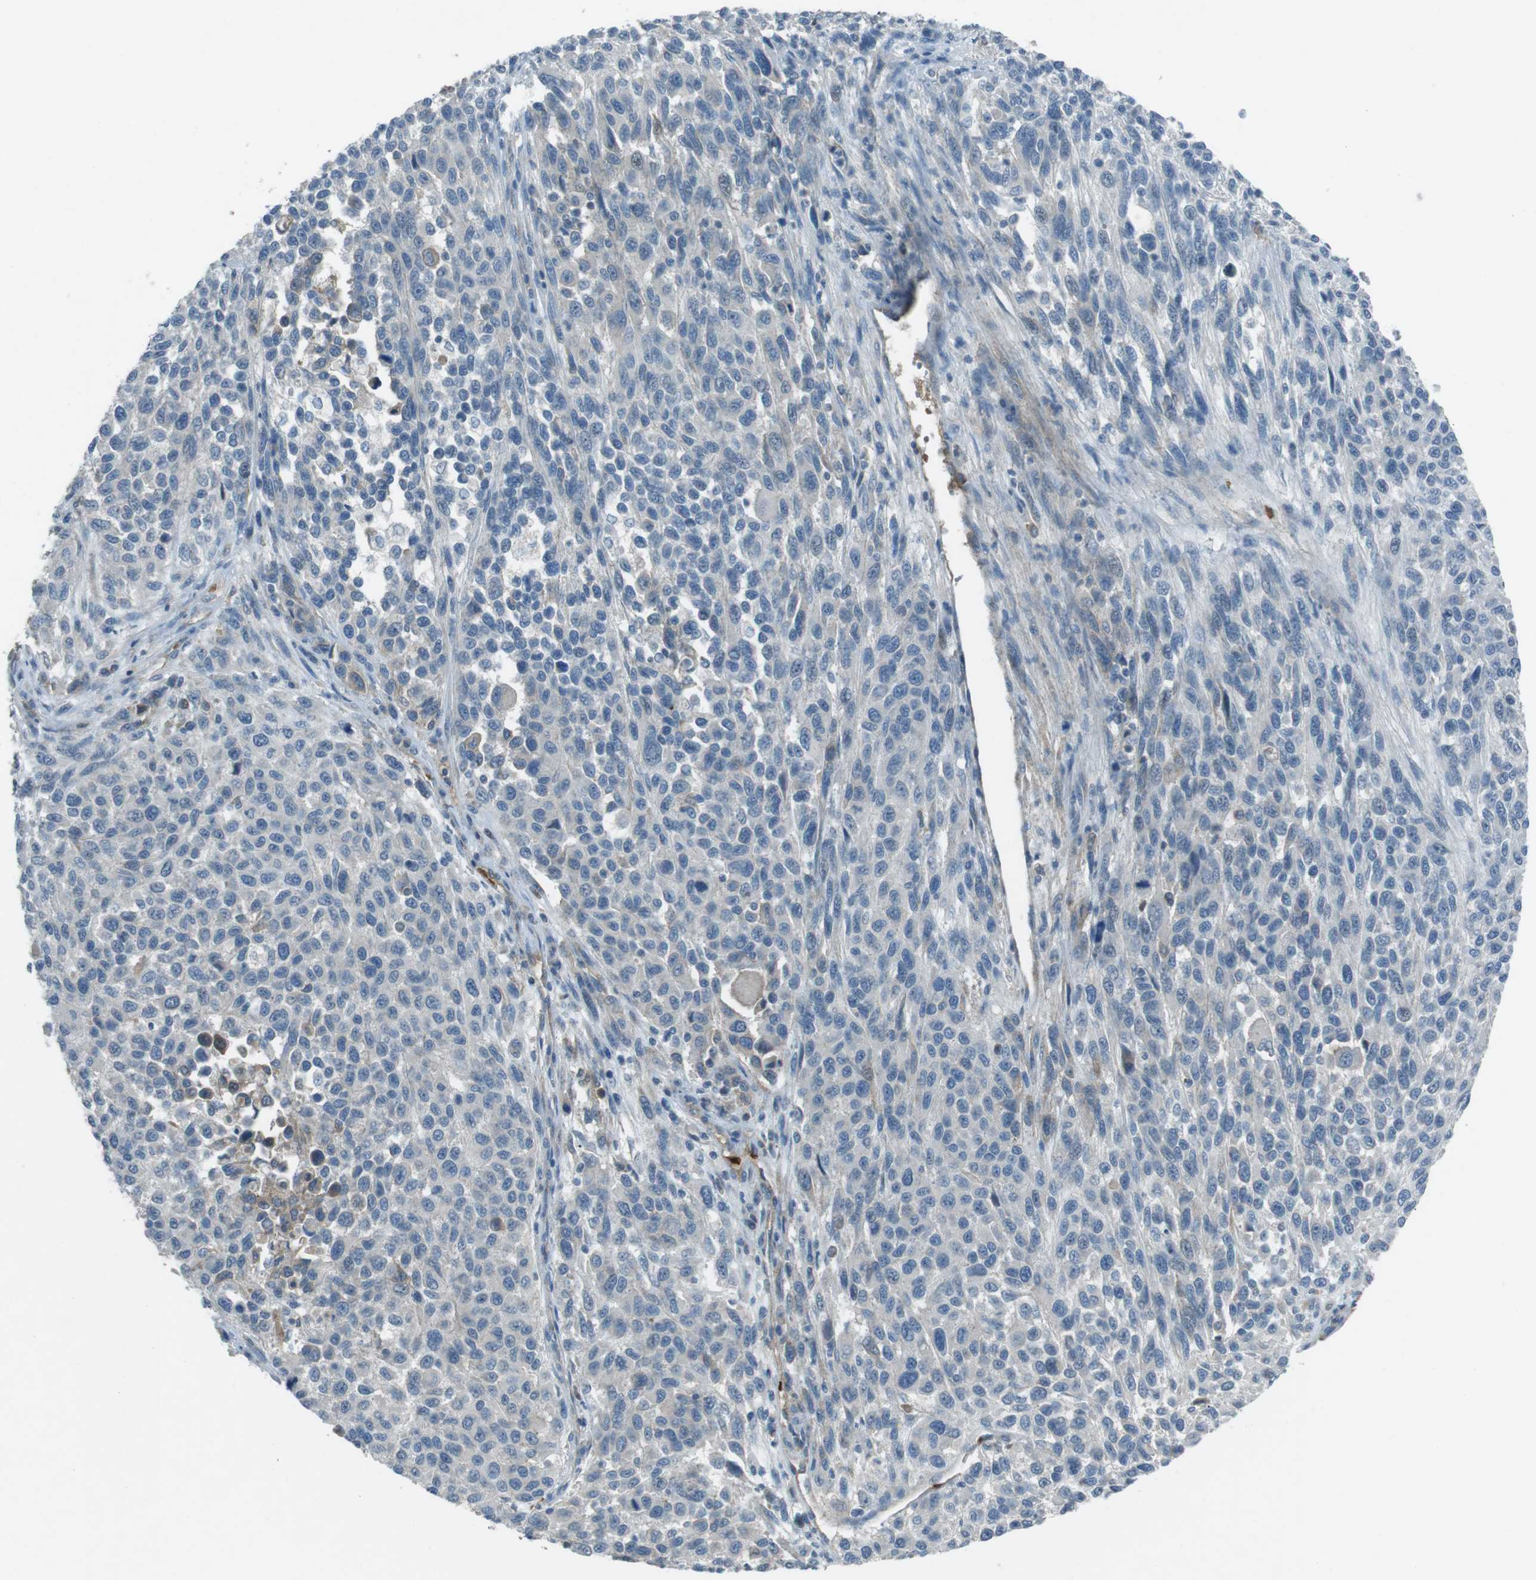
{"staining": {"intensity": "negative", "quantity": "none", "location": "none"}, "tissue": "melanoma", "cell_type": "Tumor cells", "image_type": "cancer", "snomed": [{"axis": "morphology", "description": "Malignant melanoma, Metastatic site"}, {"axis": "topography", "description": "Lymph node"}], "caption": "IHC of melanoma shows no staining in tumor cells.", "gene": "SPTA1", "patient": {"sex": "male", "age": 61}}